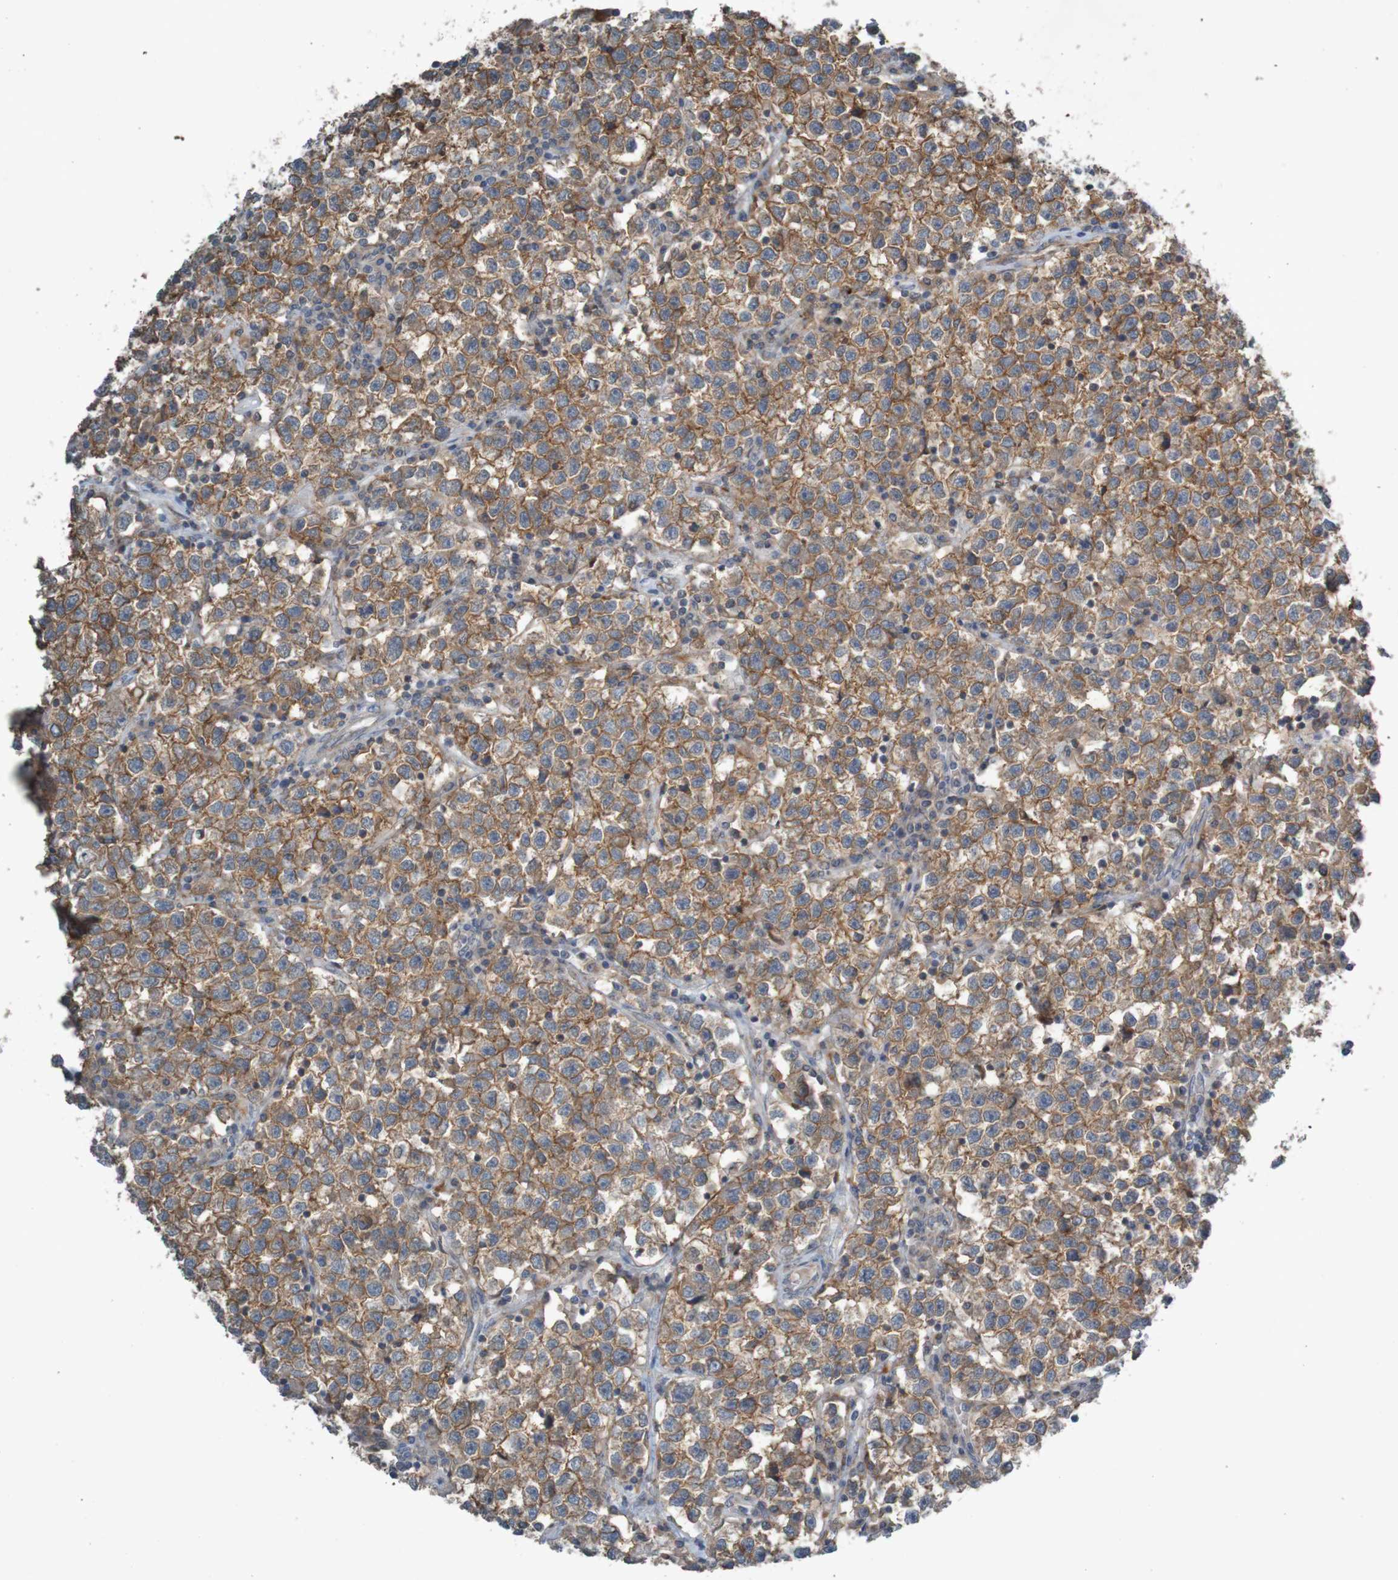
{"staining": {"intensity": "moderate", "quantity": ">75%", "location": "cytoplasmic/membranous"}, "tissue": "testis cancer", "cell_type": "Tumor cells", "image_type": "cancer", "snomed": [{"axis": "morphology", "description": "Seminoma, NOS"}, {"axis": "topography", "description": "Testis"}], "caption": "Testis cancer (seminoma) stained for a protein displays moderate cytoplasmic/membranous positivity in tumor cells.", "gene": "B3GAT2", "patient": {"sex": "male", "age": 22}}